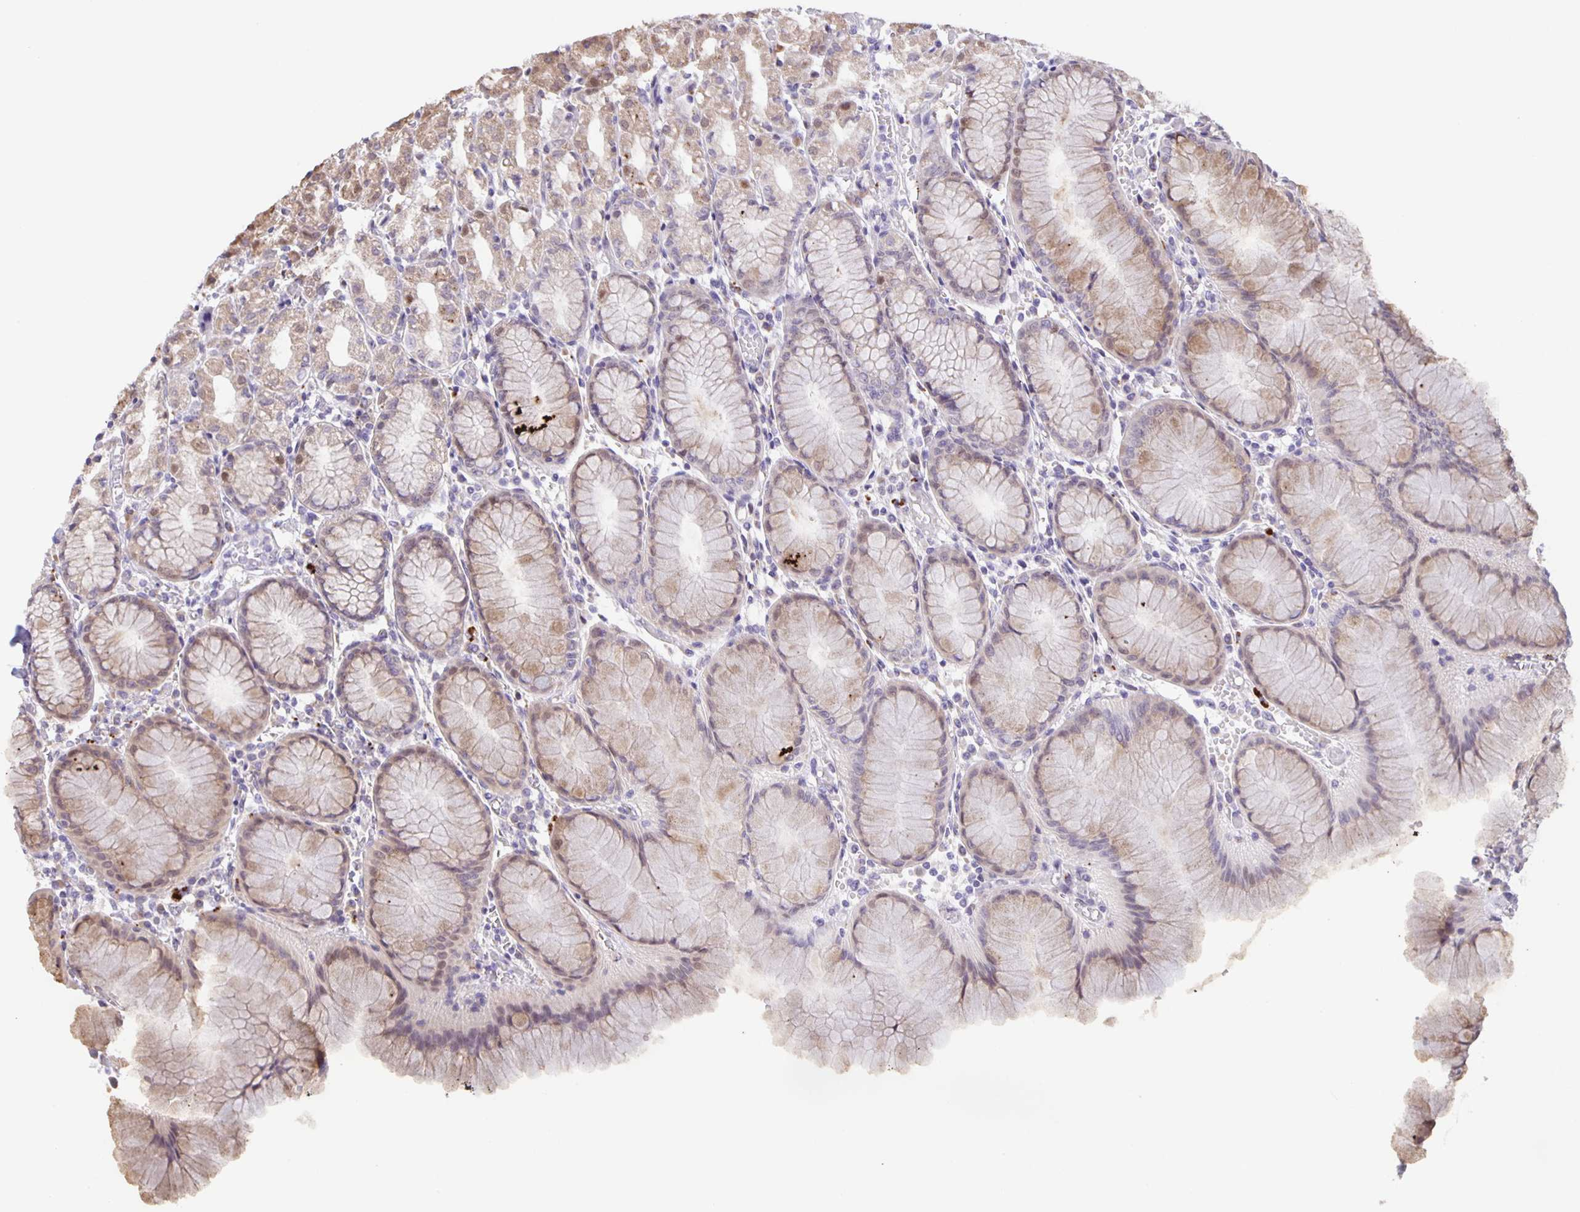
{"staining": {"intensity": "weak", "quantity": "25%-75%", "location": "cytoplasmic/membranous"}, "tissue": "stomach", "cell_type": "Glandular cells", "image_type": "normal", "snomed": [{"axis": "morphology", "description": "Normal tissue, NOS"}, {"axis": "topography", "description": "Stomach"}], "caption": "This micrograph exhibits IHC staining of unremarkable stomach, with low weak cytoplasmic/membranous expression in about 25%-75% of glandular cells.", "gene": "MAPK12", "patient": {"sex": "female", "age": 57}}